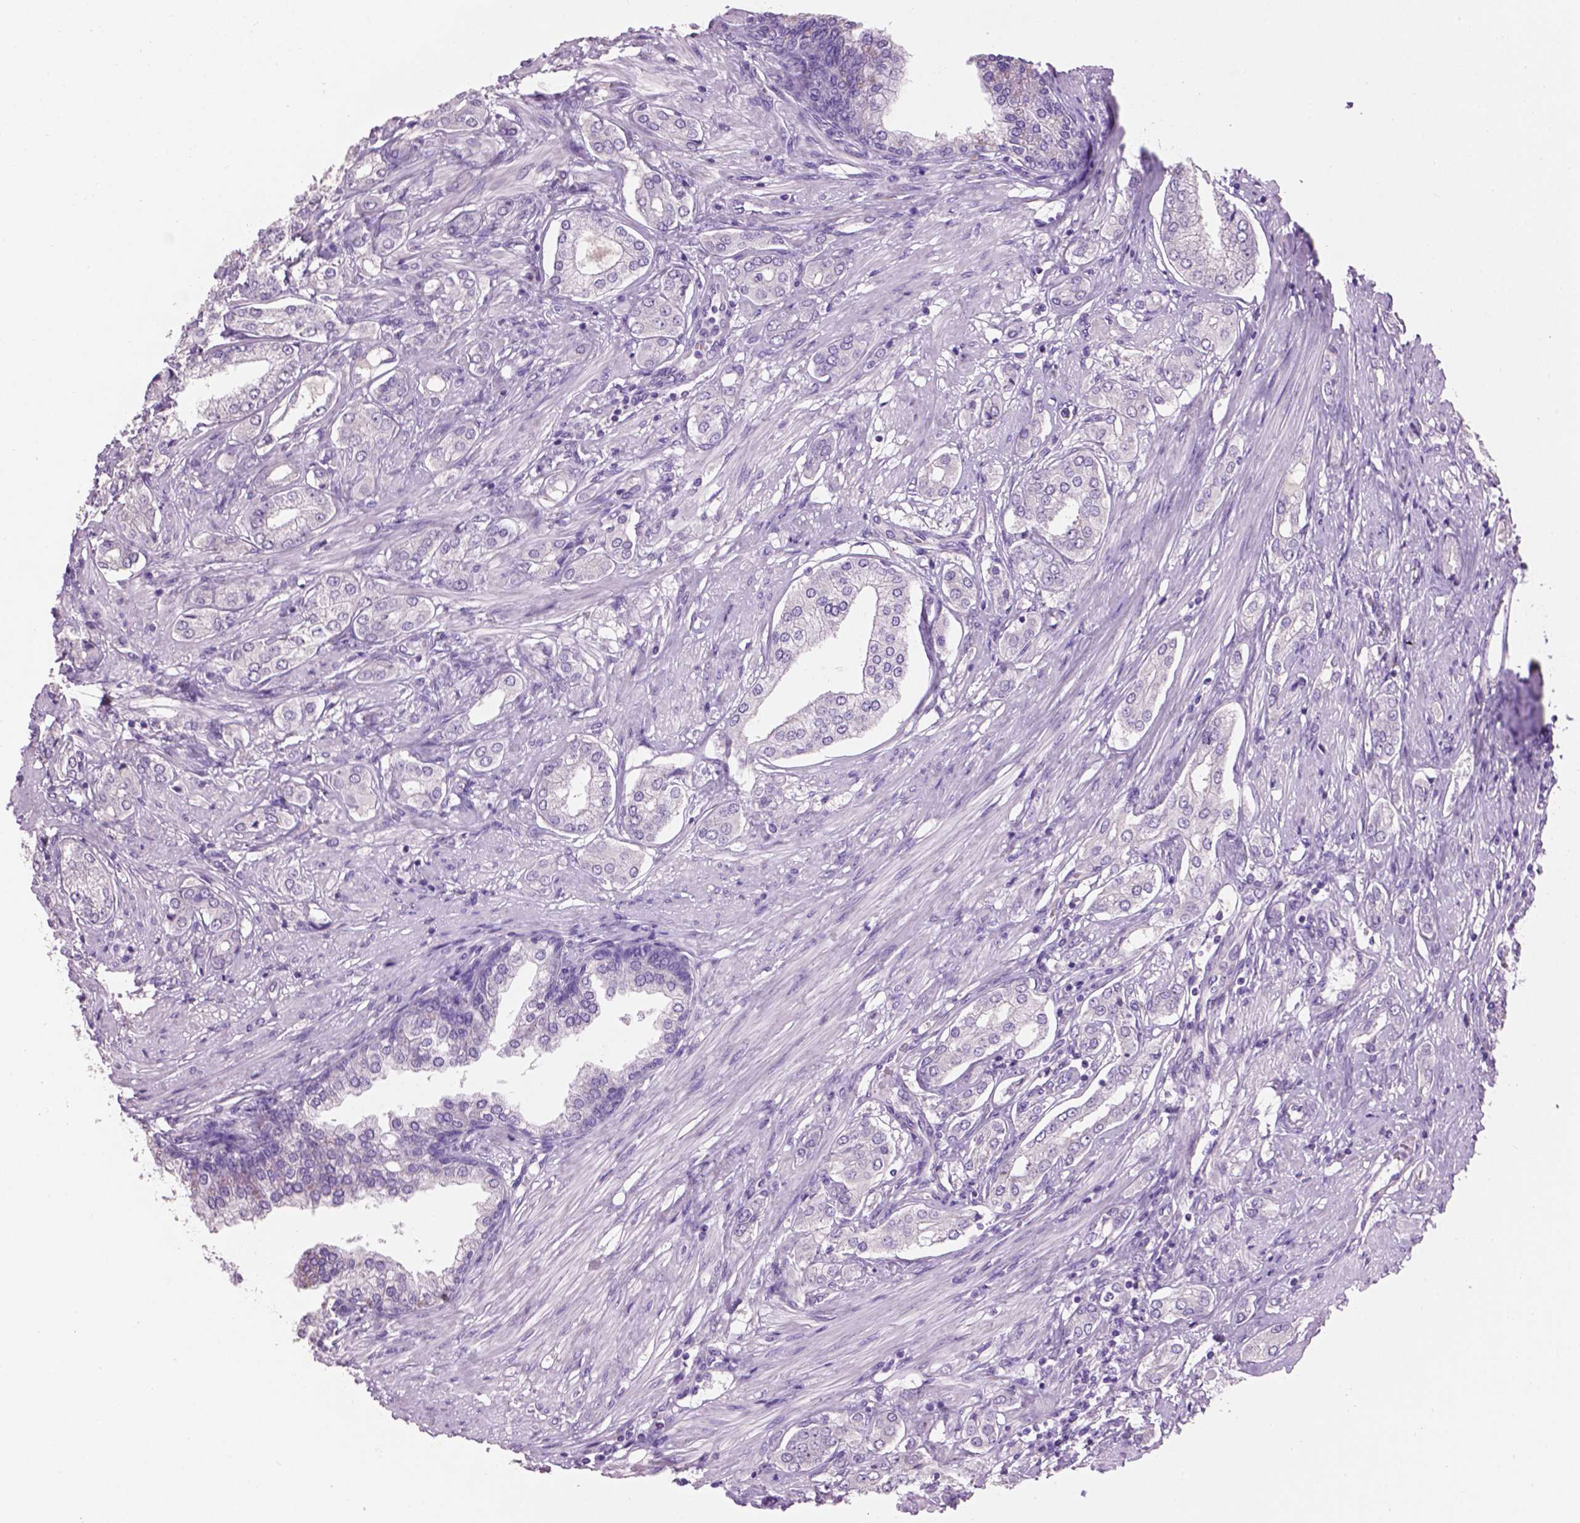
{"staining": {"intensity": "negative", "quantity": "none", "location": "none"}, "tissue": "prostate cancer", "cell_type": "Tumor cells", "image_type": "cancer", "snomed": [{"axis": "morphology", "description": "Adenocarcinoma, NOS"}, {"axis": "topography", "description": "Prostate"}], "caption": "This is an immunohistochemistry histopathology image of human adenocarcinoma (prostate). There is no expression in tumor cells.", "gene": "CRYBA4", "patient": {"sex": "male", "age": 63}}